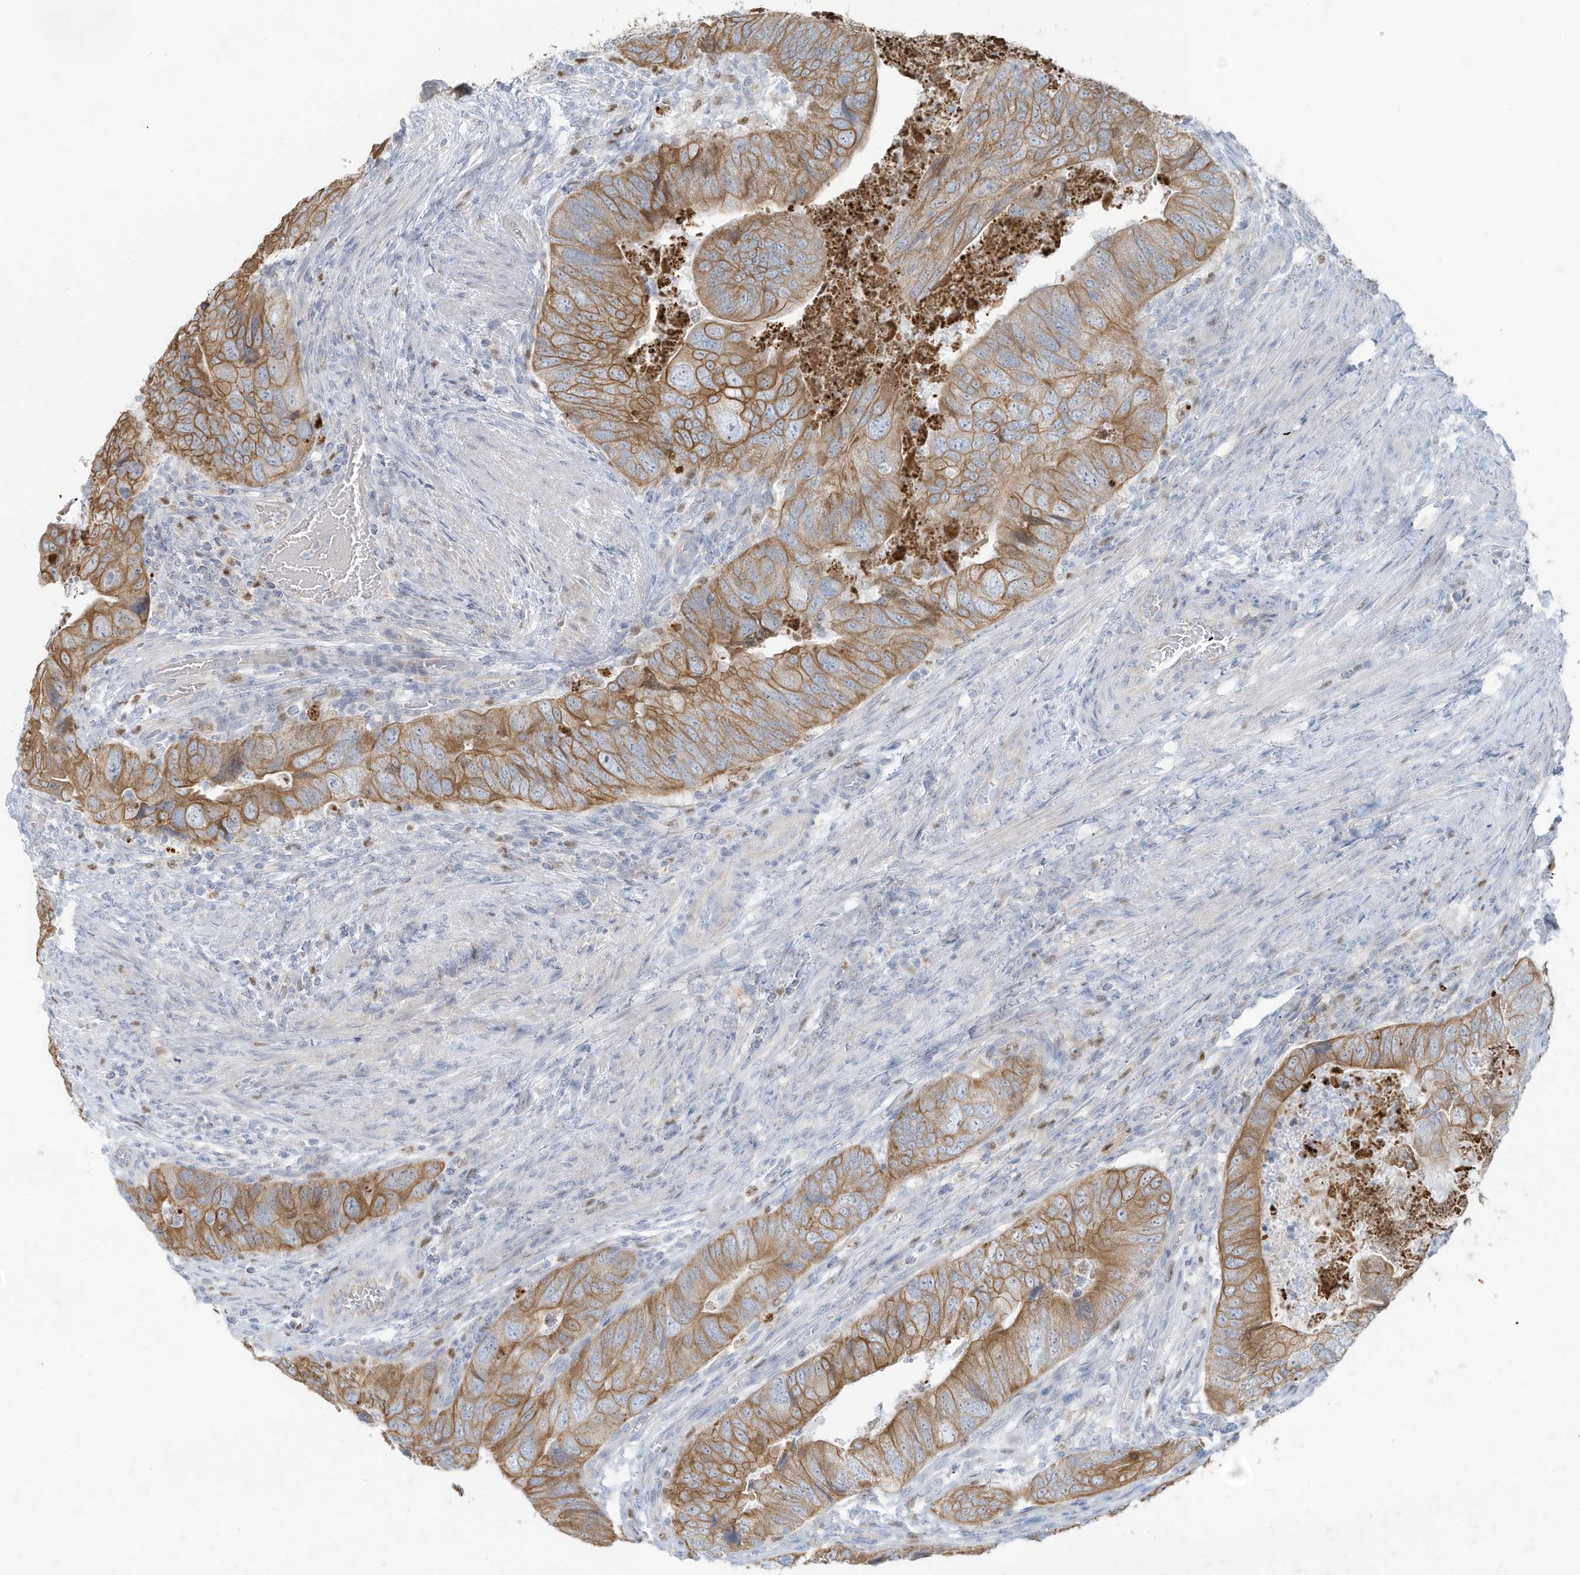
{"staining": {"intensity": "moderate", "quantity": ">75%", "location": "cytoplasmic/membranous"}, "tissue": "colorectal cancer", "cell_type": "Tumor cells", "image_type": "cancer", "snomed": [{"axis": "morphology", "description": "Adenocarcinoma, NOS"}, {"axis": "topography", "description": "Rectum"}], "caption": "Adenocarcinoma (colorectal) stained with a brown dye reveals moderate cytoplasmic/membranous positive positivity in approximately >75% of tumor cells.", "gene": "TUBE1", "patient": {"sex": "male", "age": 63}}